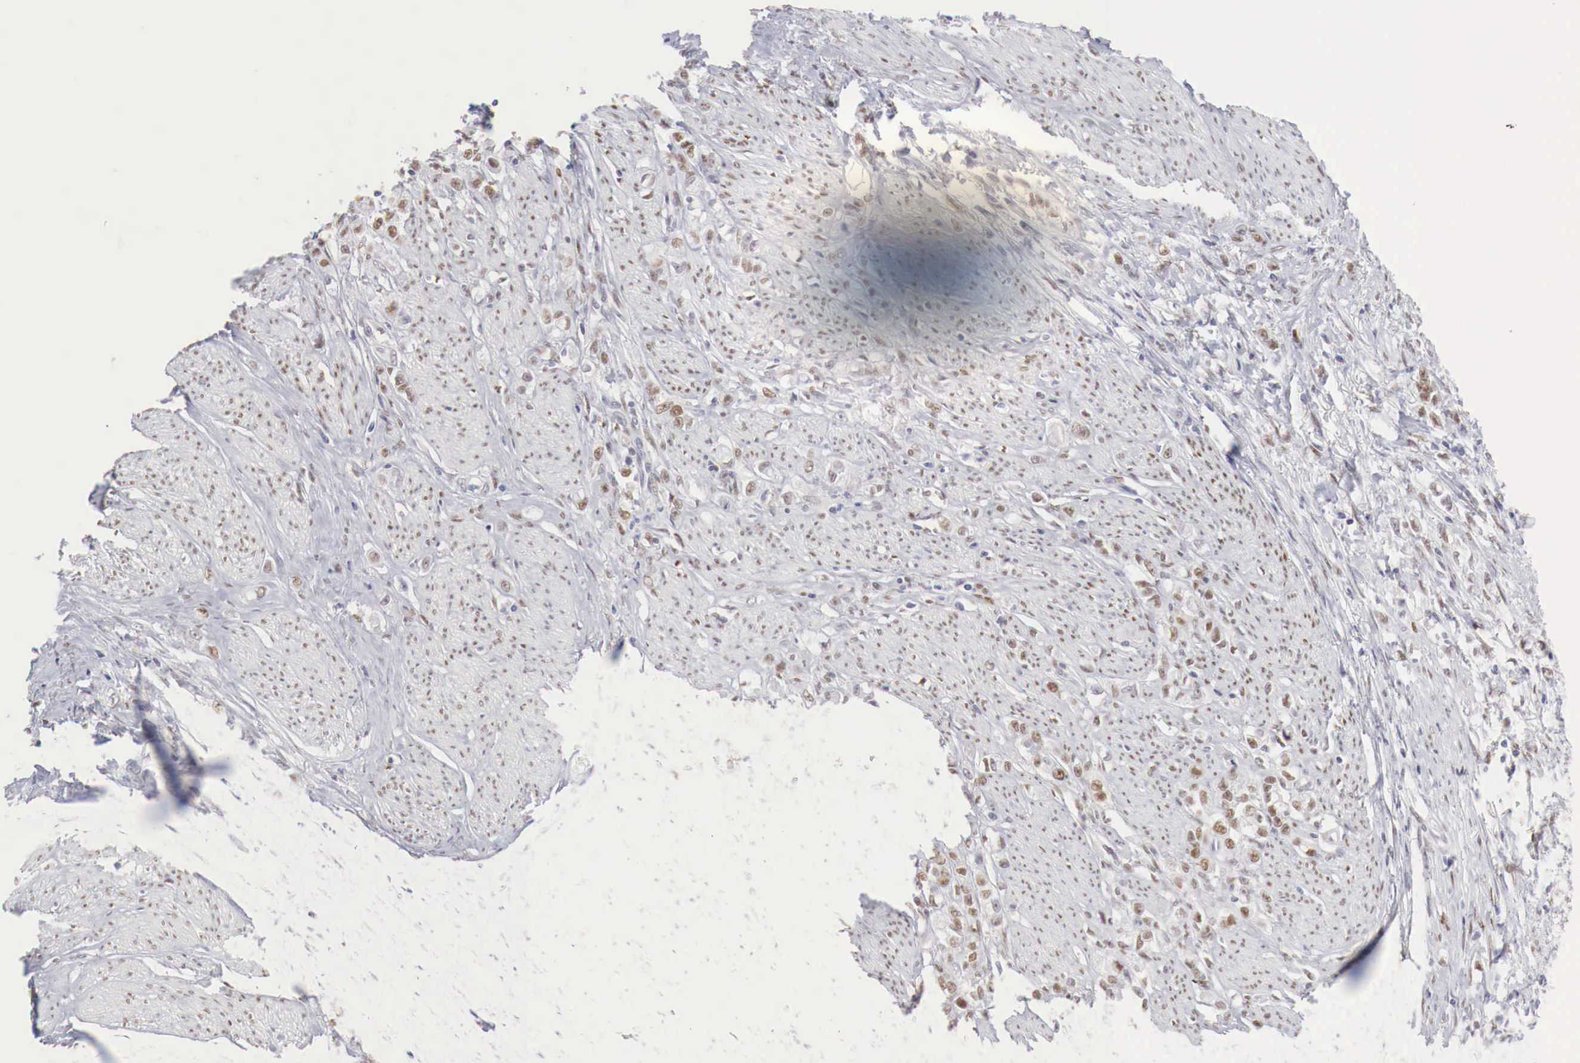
{"staining": {"intensity": "moderate", "quantity": ">75%", "location": "nuclear"}, "tissue": "stomach cancer", "cell_type": "Tumor cells", "image_type": "cancer", "snomed": [{"axis": "morphology", "description": "Adenocarcinoma, NOS"}, {"axis": "topography", "description": "Stomach"}], "caption": "Immunohistochemistry (IHC) of human stomach cancer (adenocarcinoma) reveals medium levels of moderate nuclear staining in approximately >75% of tumor cells. (DAB = brown stain, brightfield microscopy at high magnification).", "gene": "FOXP2", "patient": {"sex": "male", "age": 72}}